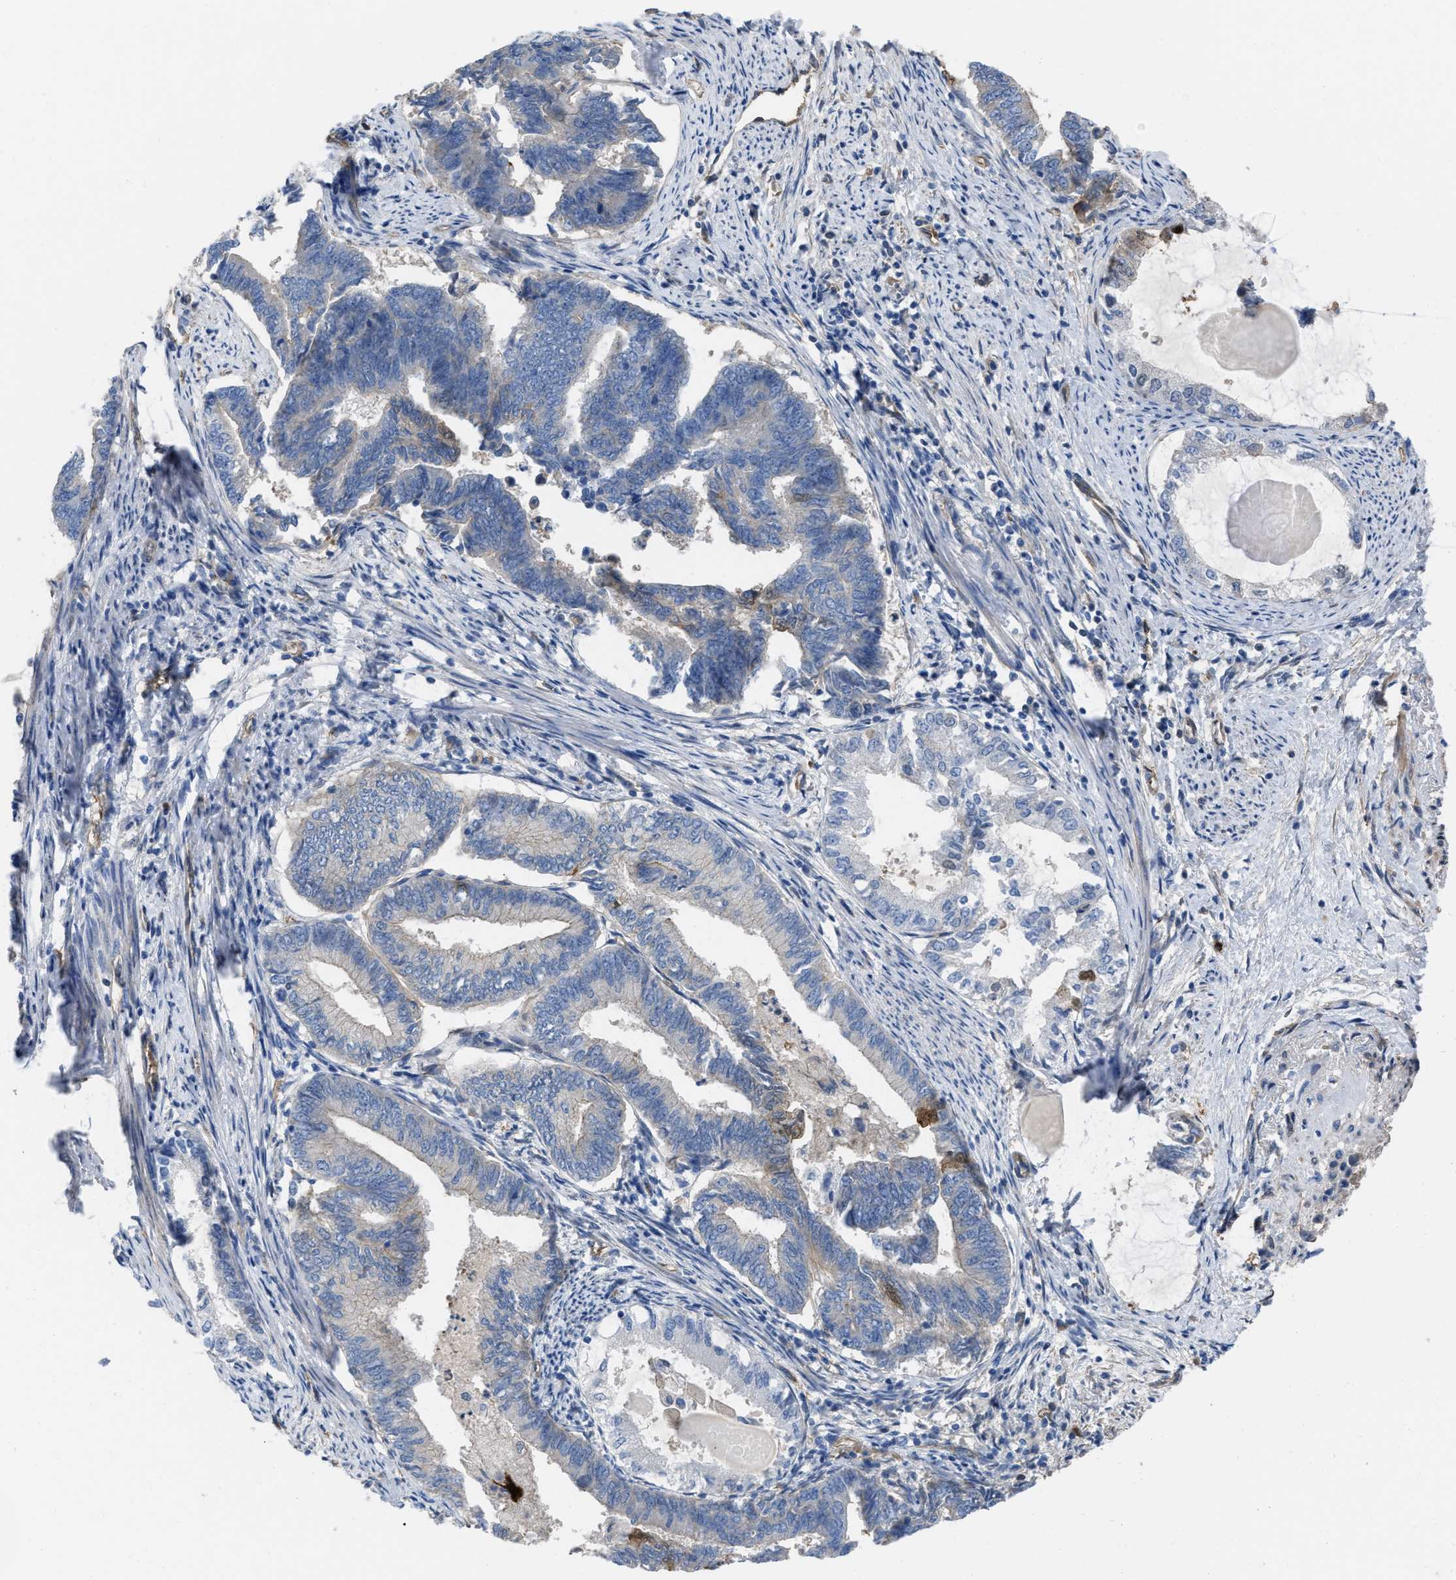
{"staining": {"intensity": "negative", "quantity": "none", "location": "none"}, "tissue": "endometrial cancer", "cell_type": "Tumor cells", "image_type": "cancer", "snomed": [{"axis": "morphology", "description": "Adenocarcinoma, NOS"}, {"axis": "topography", "description": "Endometrium"}], "caption": "Endometrial cancer was stained to show a protein in brown. There is no significant staining in tumor cells.", "gene": "TRIOBP", "patient": {"sex": "female", "age": 86}}